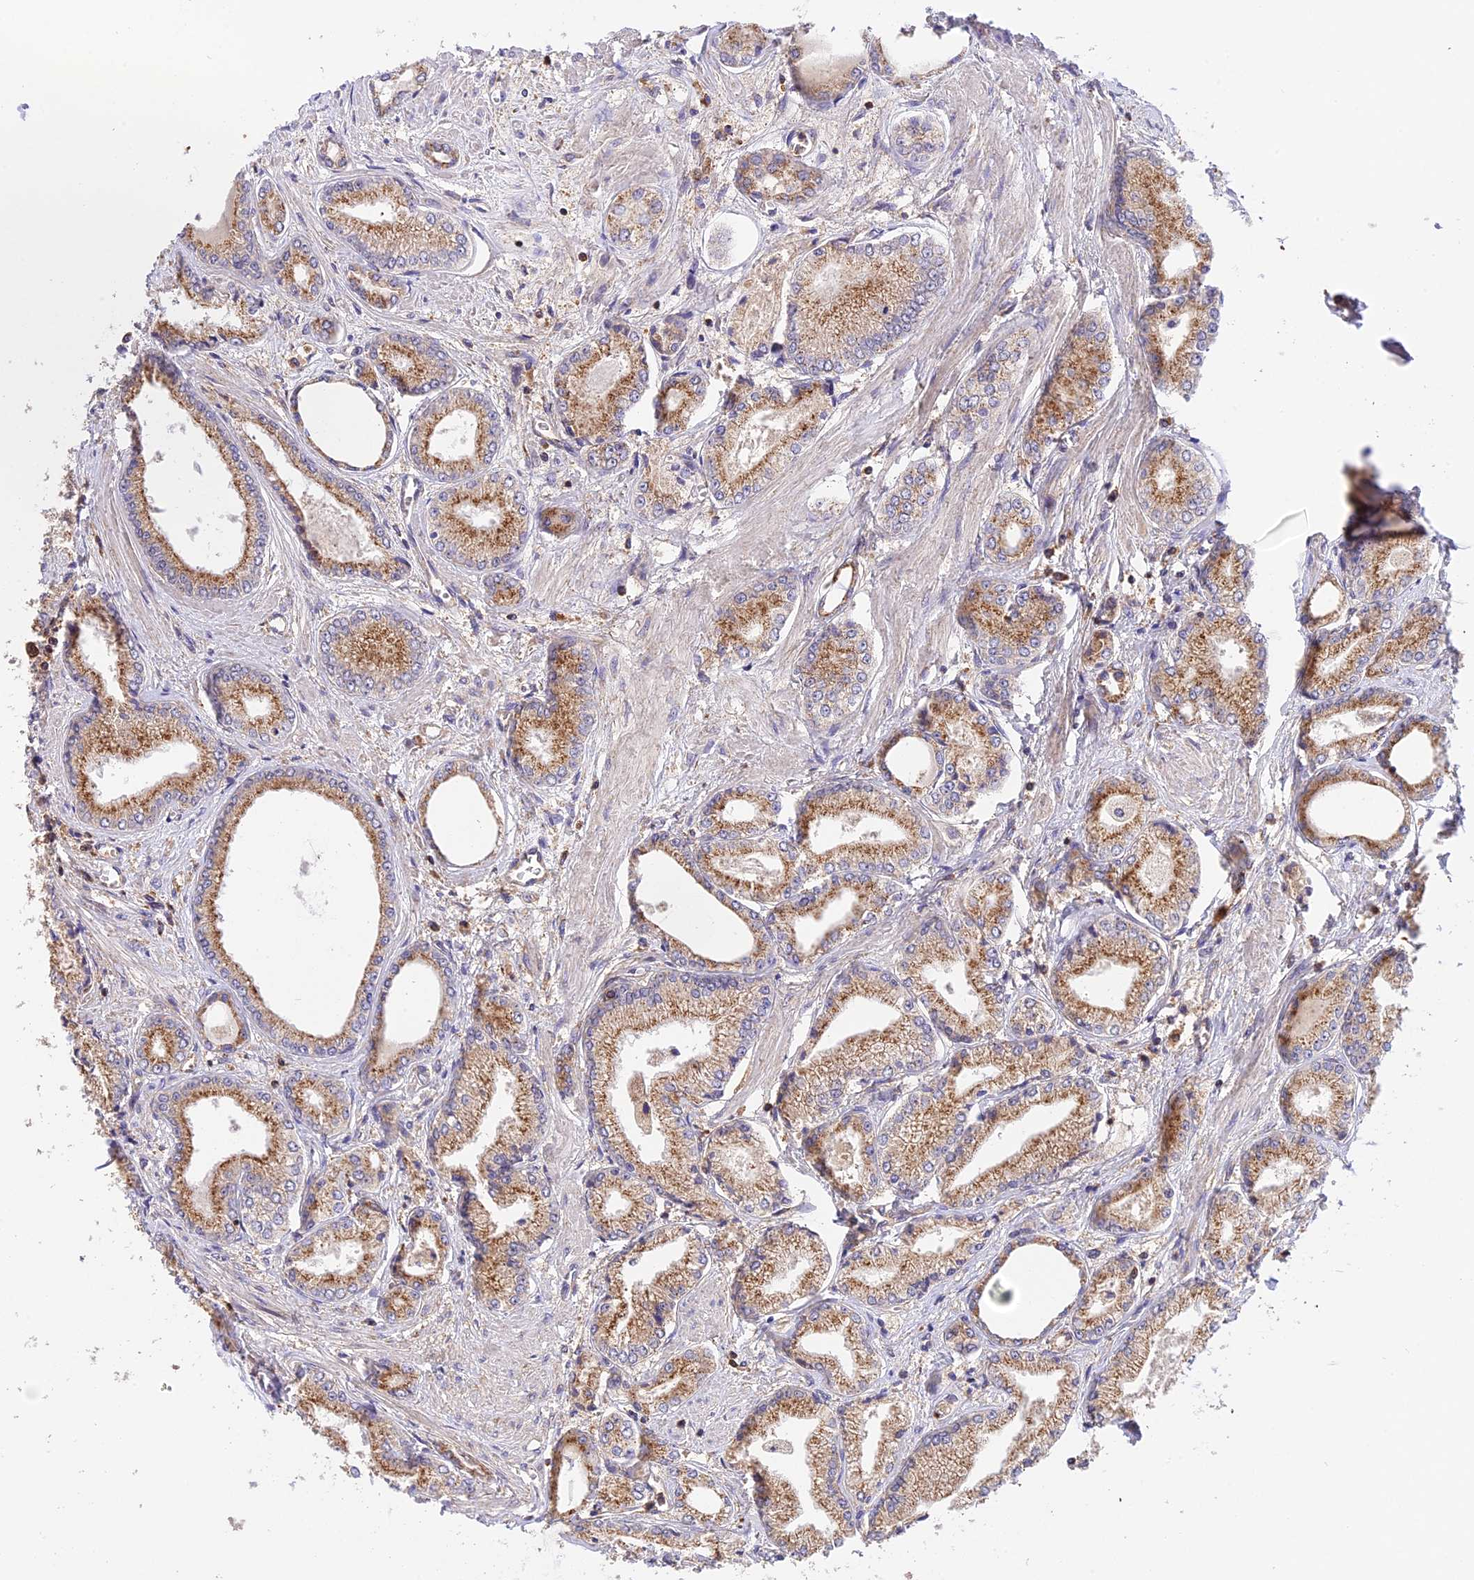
{"staining": {"intensity": "moderate", "quantity": ">75%", "location": "cytoplasmic/membranous"}, "tissue": "prostate cancer", "cell_type": "Tumor cells", "image_type": "cancer", "snomed": [{"axis": "morphology", "description": "Adenocarcinoma, Low grade"}, {"axis": "topography", "description": "Prostate"}], "caption": "IHC micrograph of neoplastic tissue: human adenocarcinoma (low-grade) (prostate) stained using immunohistochemistry exhibits medium levels of moderate protein expression localized specifically in the cytoplasmic/membranous of tumor cells, appearing as a cytoplasmic/membranous brown color.", "gene": "PEX3", "patient": {"sex": "male", "age": 60}}